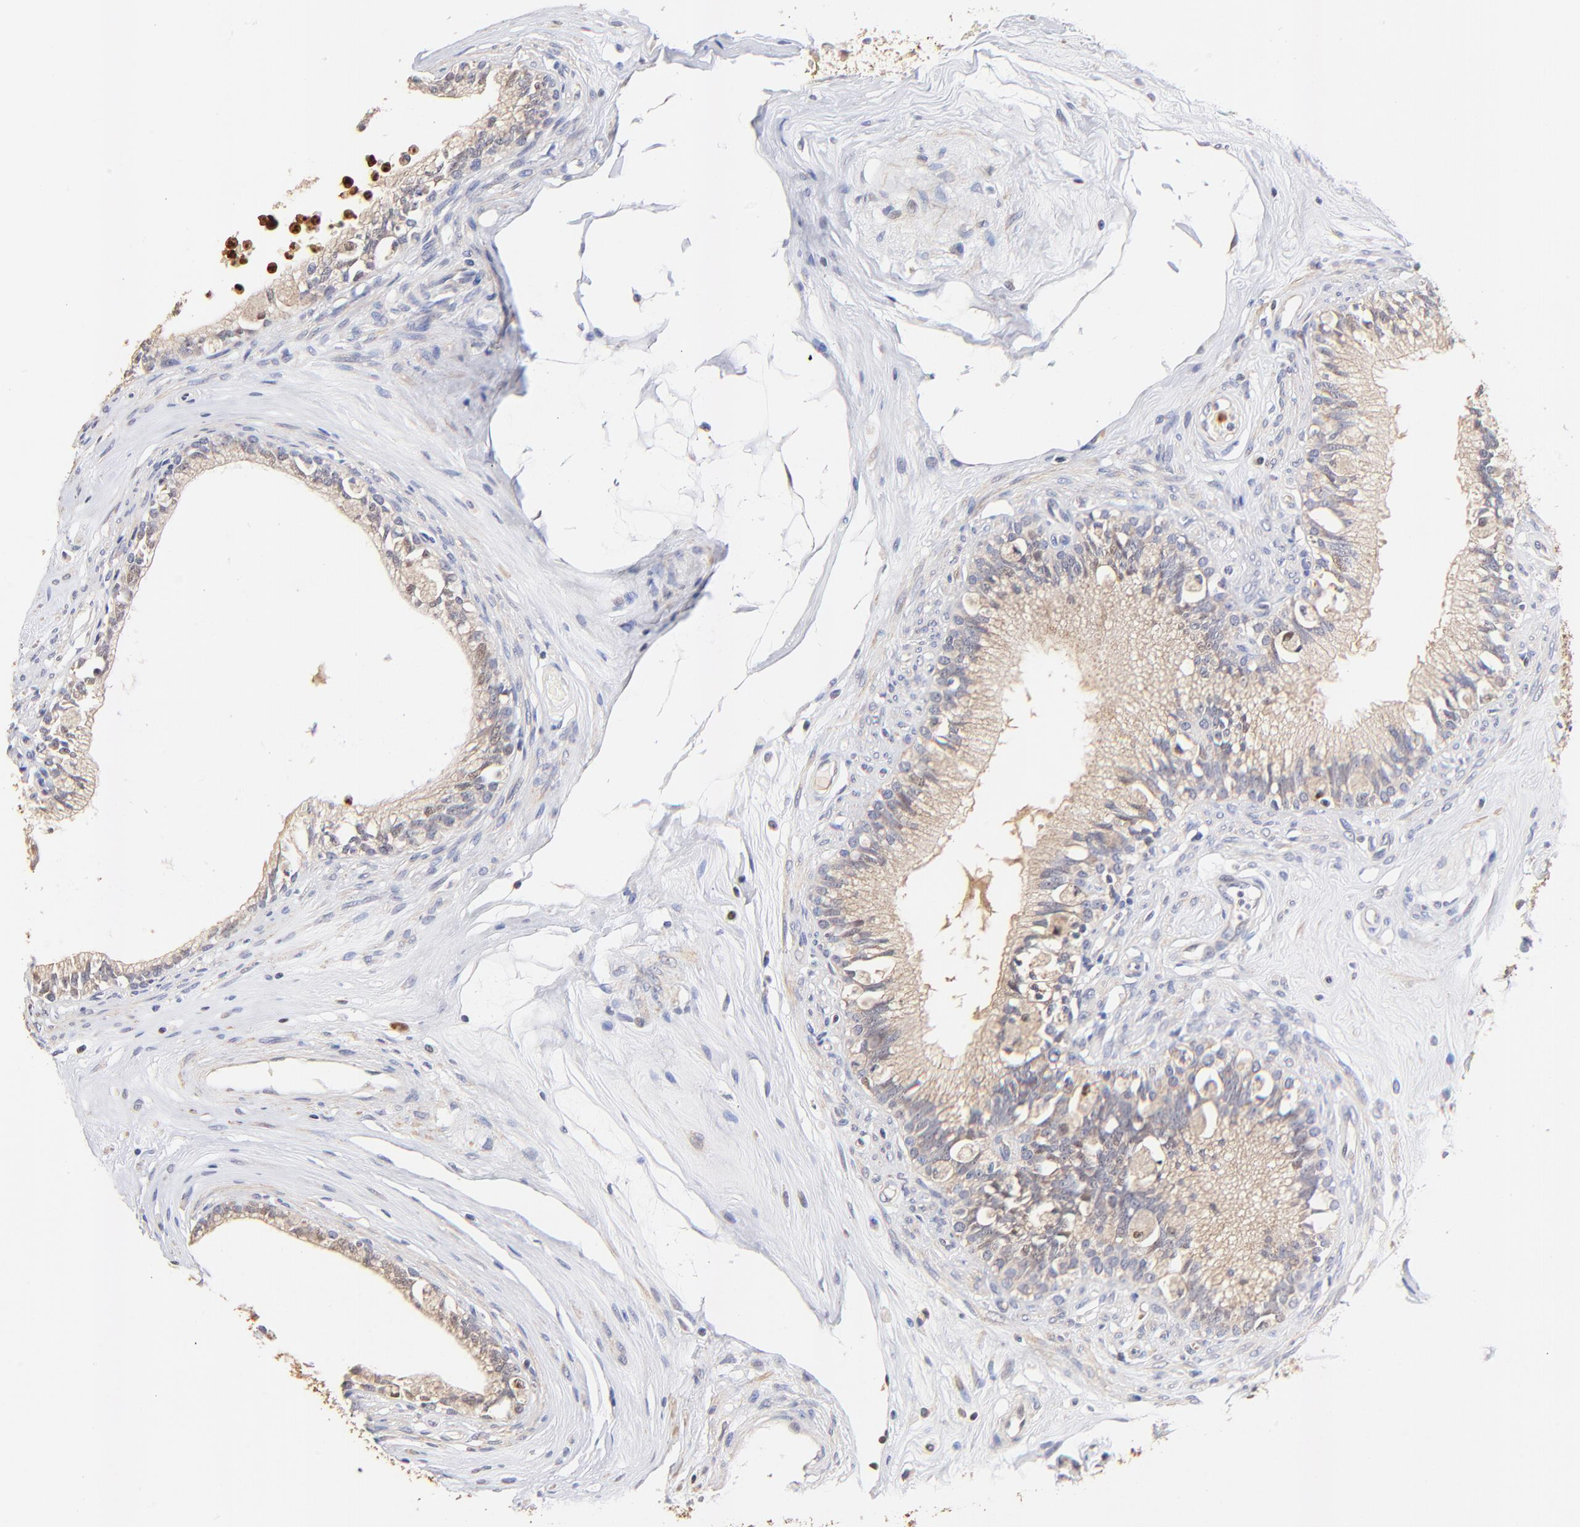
{"staining": {"intensity": "weak", "quantity": ">75%", "location": "cytoplasmic/membranous"}, "tissue": "epididymis", "cell_type": "Glandular cells", "image_type": "normal", "snomed": [{"axis": "morphology", "description": "Normal tissue, NOS"}, {"axis": "morphology", "description": "Inflammation, NOS"}, {"axis": "topography", "description": "Epididymis"}], "caption": "Protein expression analysis of benign human epididymis reveals weak cytoplasmic/membranous expression in about >75% of glandular cells.", "gene": "BBOF1", "patient": {"sex": "male", "age": 84}}